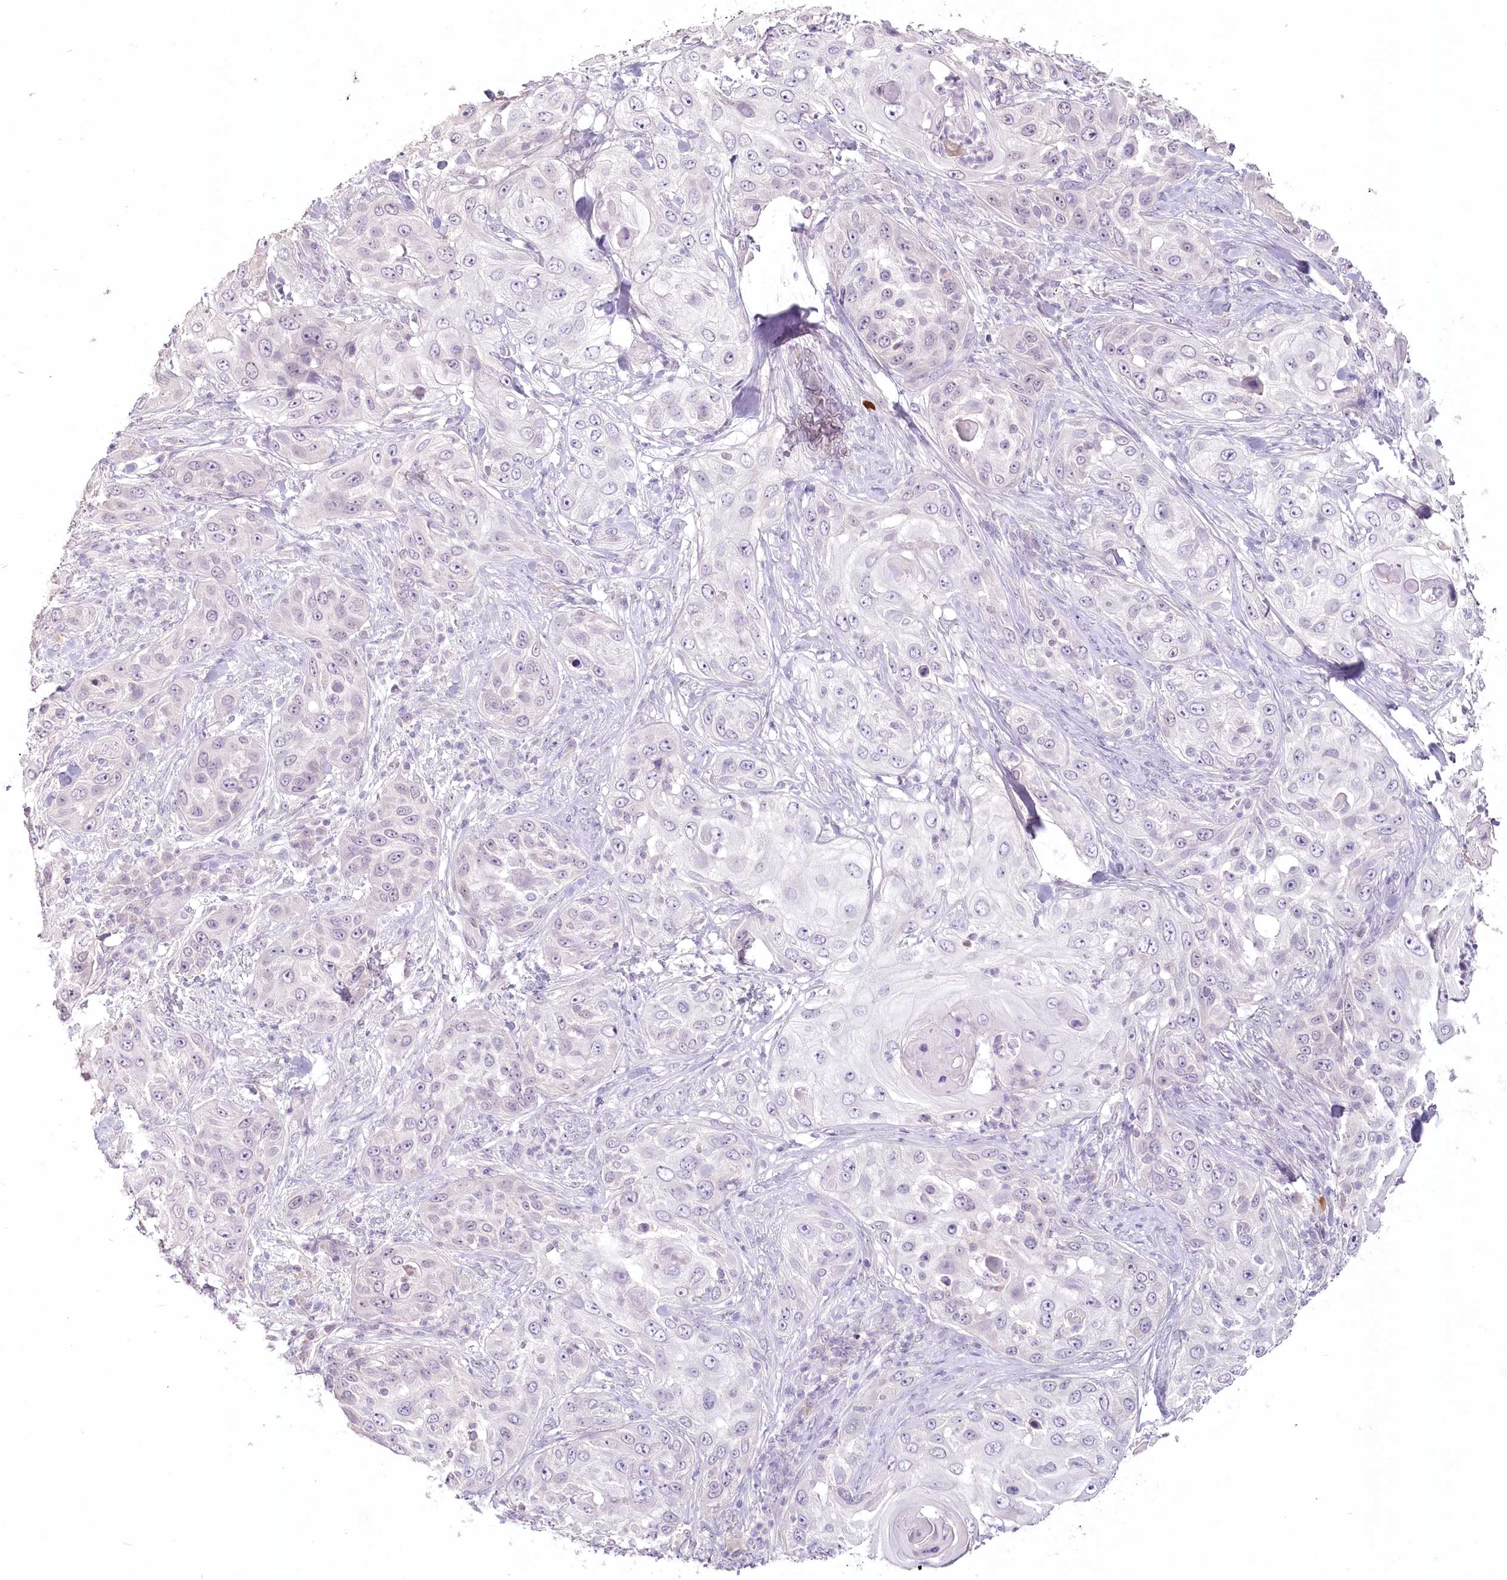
{"staining": {"intensity": "negative", "quantity": "none", "location": "none"}, "tissue": "skin cancer", "cell_type": "Tumor cells", "image_type": "cancer", "snomed": [{"axis": "morphology", "description": "Squamous cell carcinoma, NOS"}, {"axis": "topography", "description": "Skin"}], "caption": "Micrograph shows no significant protein expression in tumor cells of skin squamous cell carcinoma.", "gene": "USP11", "patient": {"sex": "female", "age": 44}}